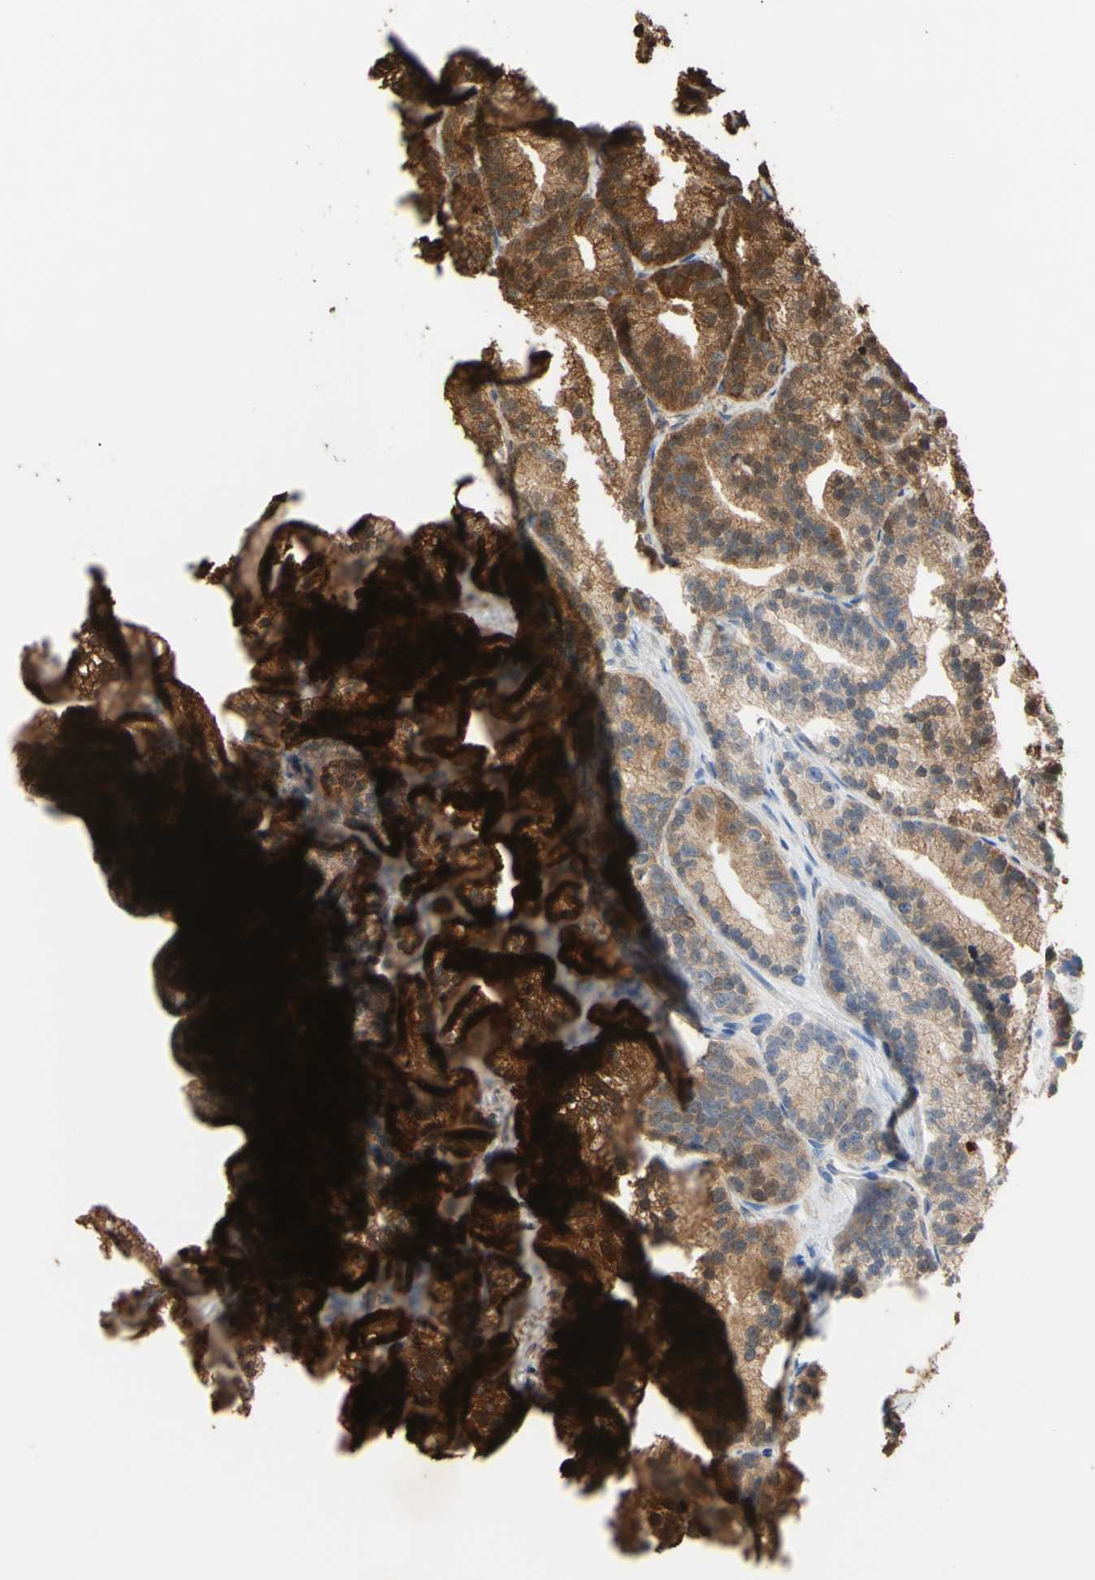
{"staining": {"intensity": "moderate", "quantity": ">75%", "location": "cytoplasmic/membranous"}, "tissue": "prostate cancer", "cell_type": "Tumor cells", "image_type": "cancer", "snomed": [{"axis": "morphology", "description": "Adenocarcinoma, Low grade"}, {"axis": "topography", "description": "Prostate"}], "caption": "This photomicrograph displays prostate cancer stained with immunohistochemistry to label a protein in brown. The cytoplasmic/membranous of tumor cells show moderate positivity for the protein. Nuclei are counter-stained blue.", "gene": "ALDH9A1", "patient": {"sex": "male", "age": 89}}